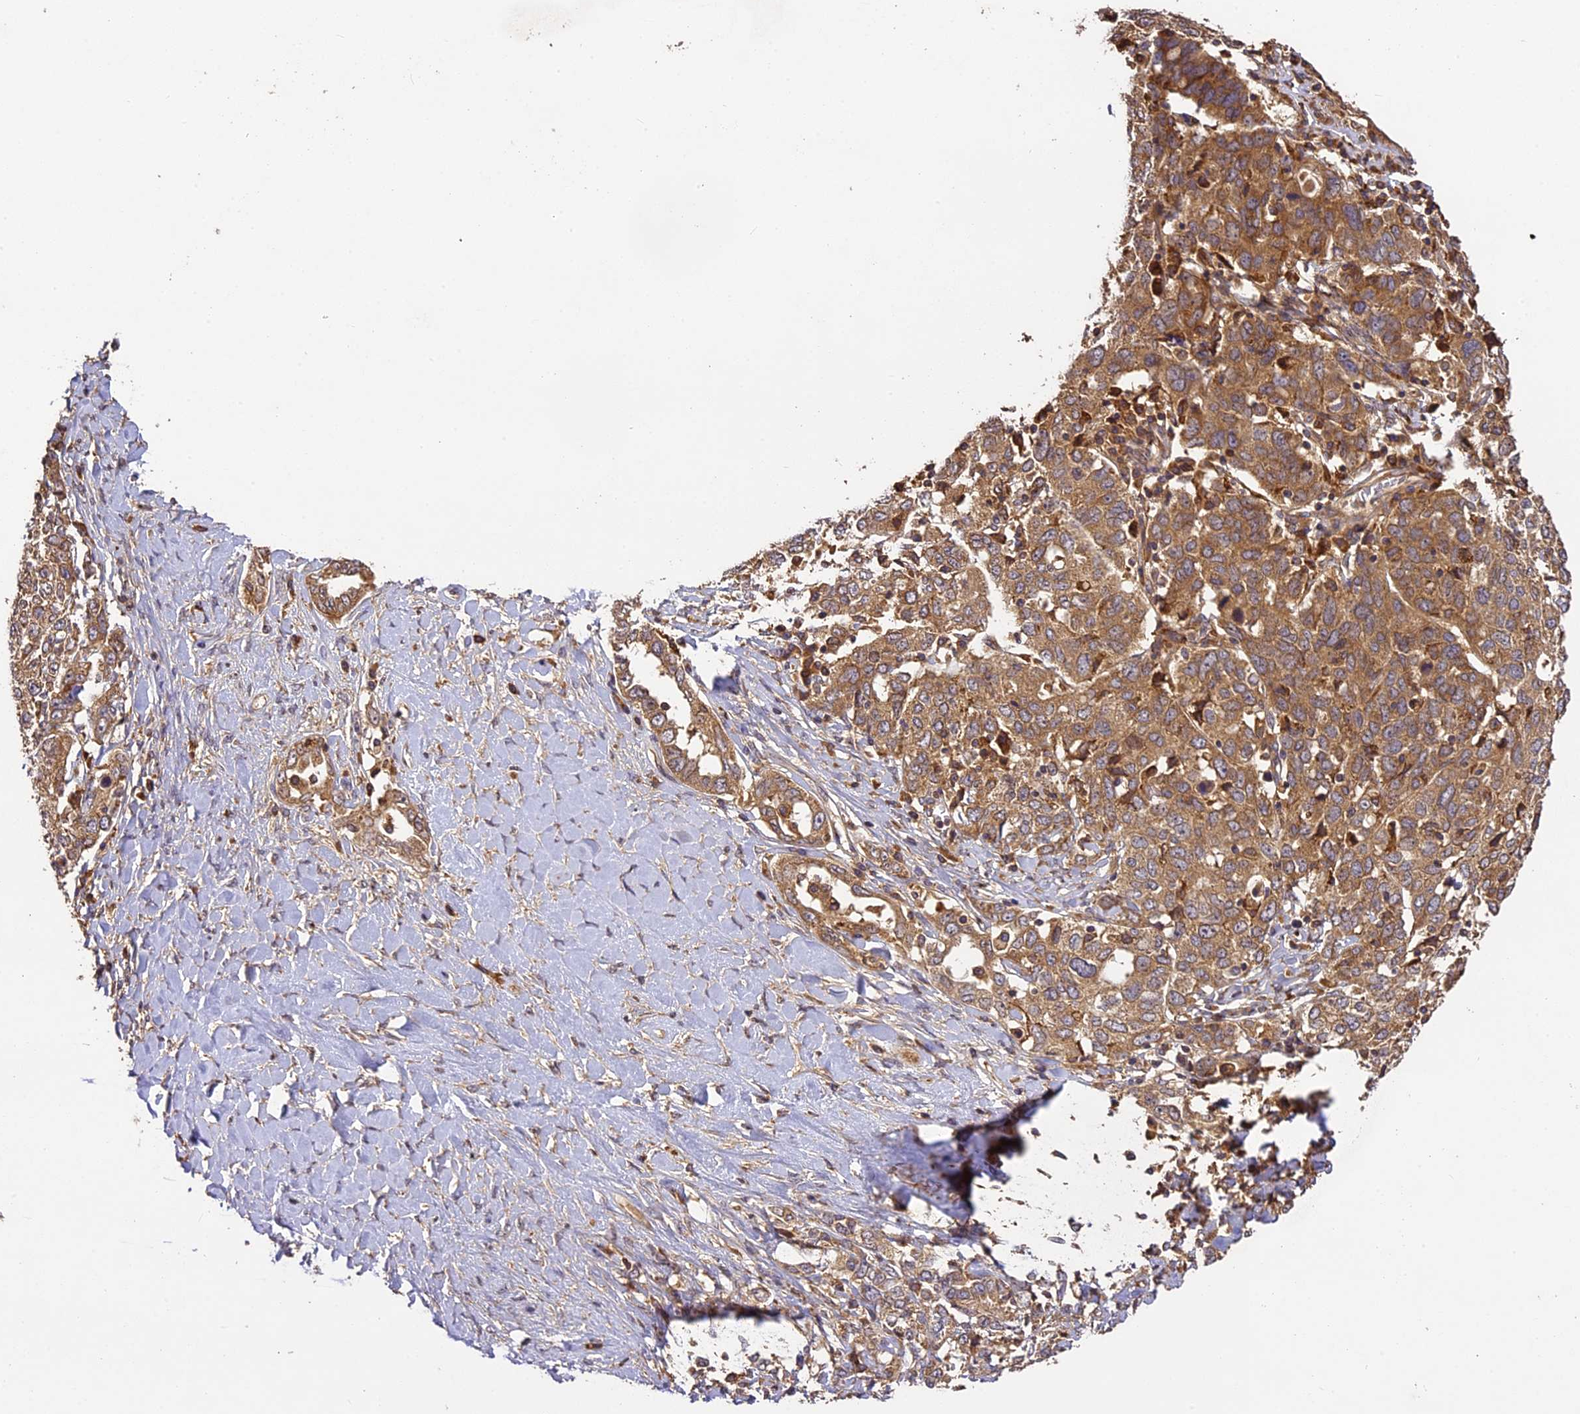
{"staining": {"intensity": "moderate", "quantity": ">75%", "location": "cytoplasmic/membranous"}, "tissue": "ovarian cancer", "cell_type": "Tumor cells", "image_type": "cancer", "snomed": [{"axis": "morphology", "description": "Carcinoma, endometroid"}, {"axis": "topography", "description": "Ovary"}], "caption": "Ovarian cancer was stained to show a protein in brown. There is medium levels of moderate cytoplasmic/membranous expression in approximately >75% of tumor cells. (Brightfield microscopy of DAB IHC at high magnification).", "gene": "BRAP", "patient": {"sex": "female", "age": 62}}